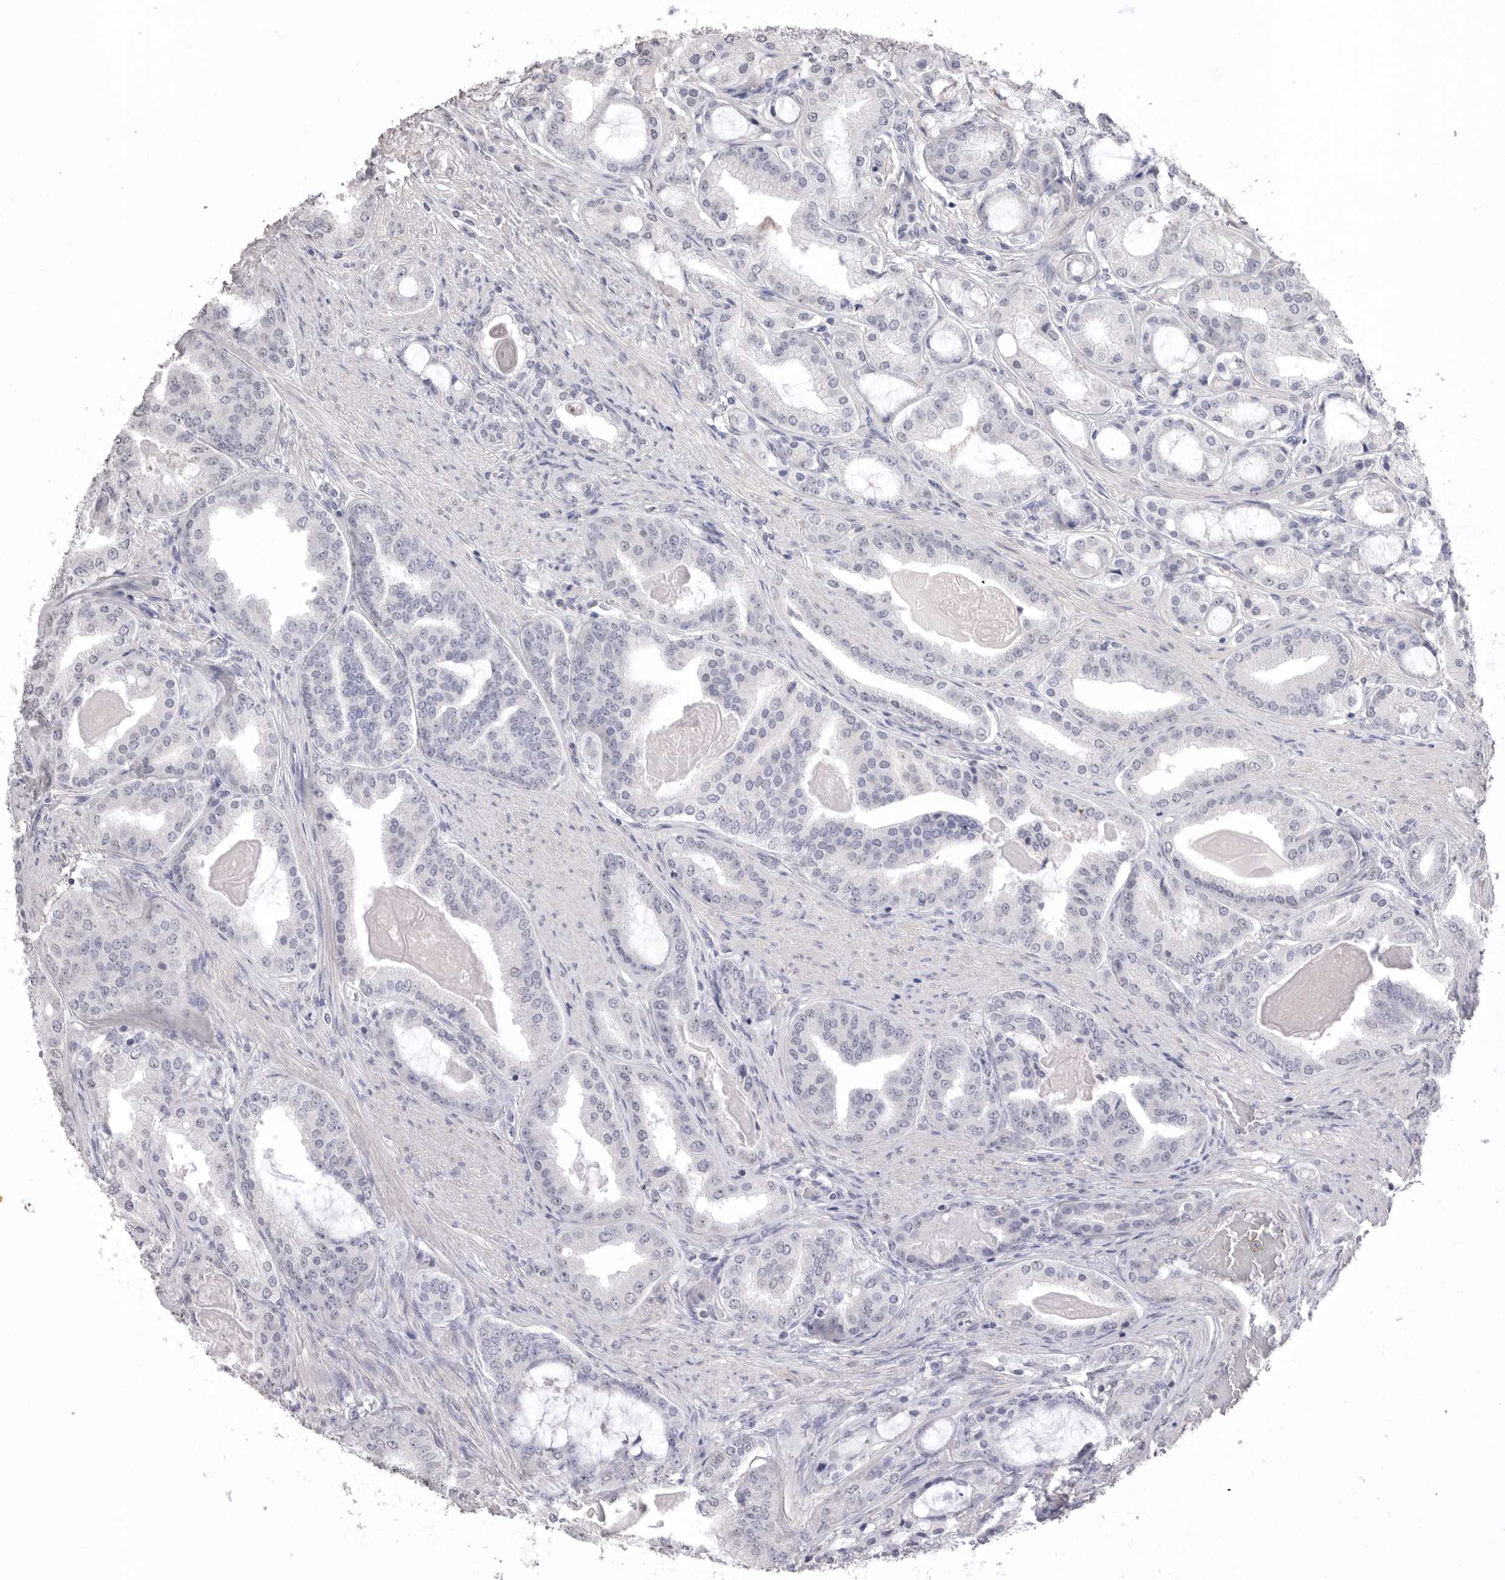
{"staining": {"intensity": "negative", "quantity": "none", "location": "none"}, "tissue": "prostate cancer", "cell_type": "Tumor cells", "image_type": "cancer", "snomed": [{"axis": "morphology", "description": "Adenocarcinoma, High grade"}, {"axis": "topography", "description": "Prostate"}], "caption": "Immunohistochemistry (IHC) histopathology image of neoplastic tissue: prostate cancer stained with DAB (3,3'-diaminobenzidine) demonstrates no significant protein expression in tumor cells.", "gene": "ICAM5", "patient": {"sex": "male", "age": 60}}